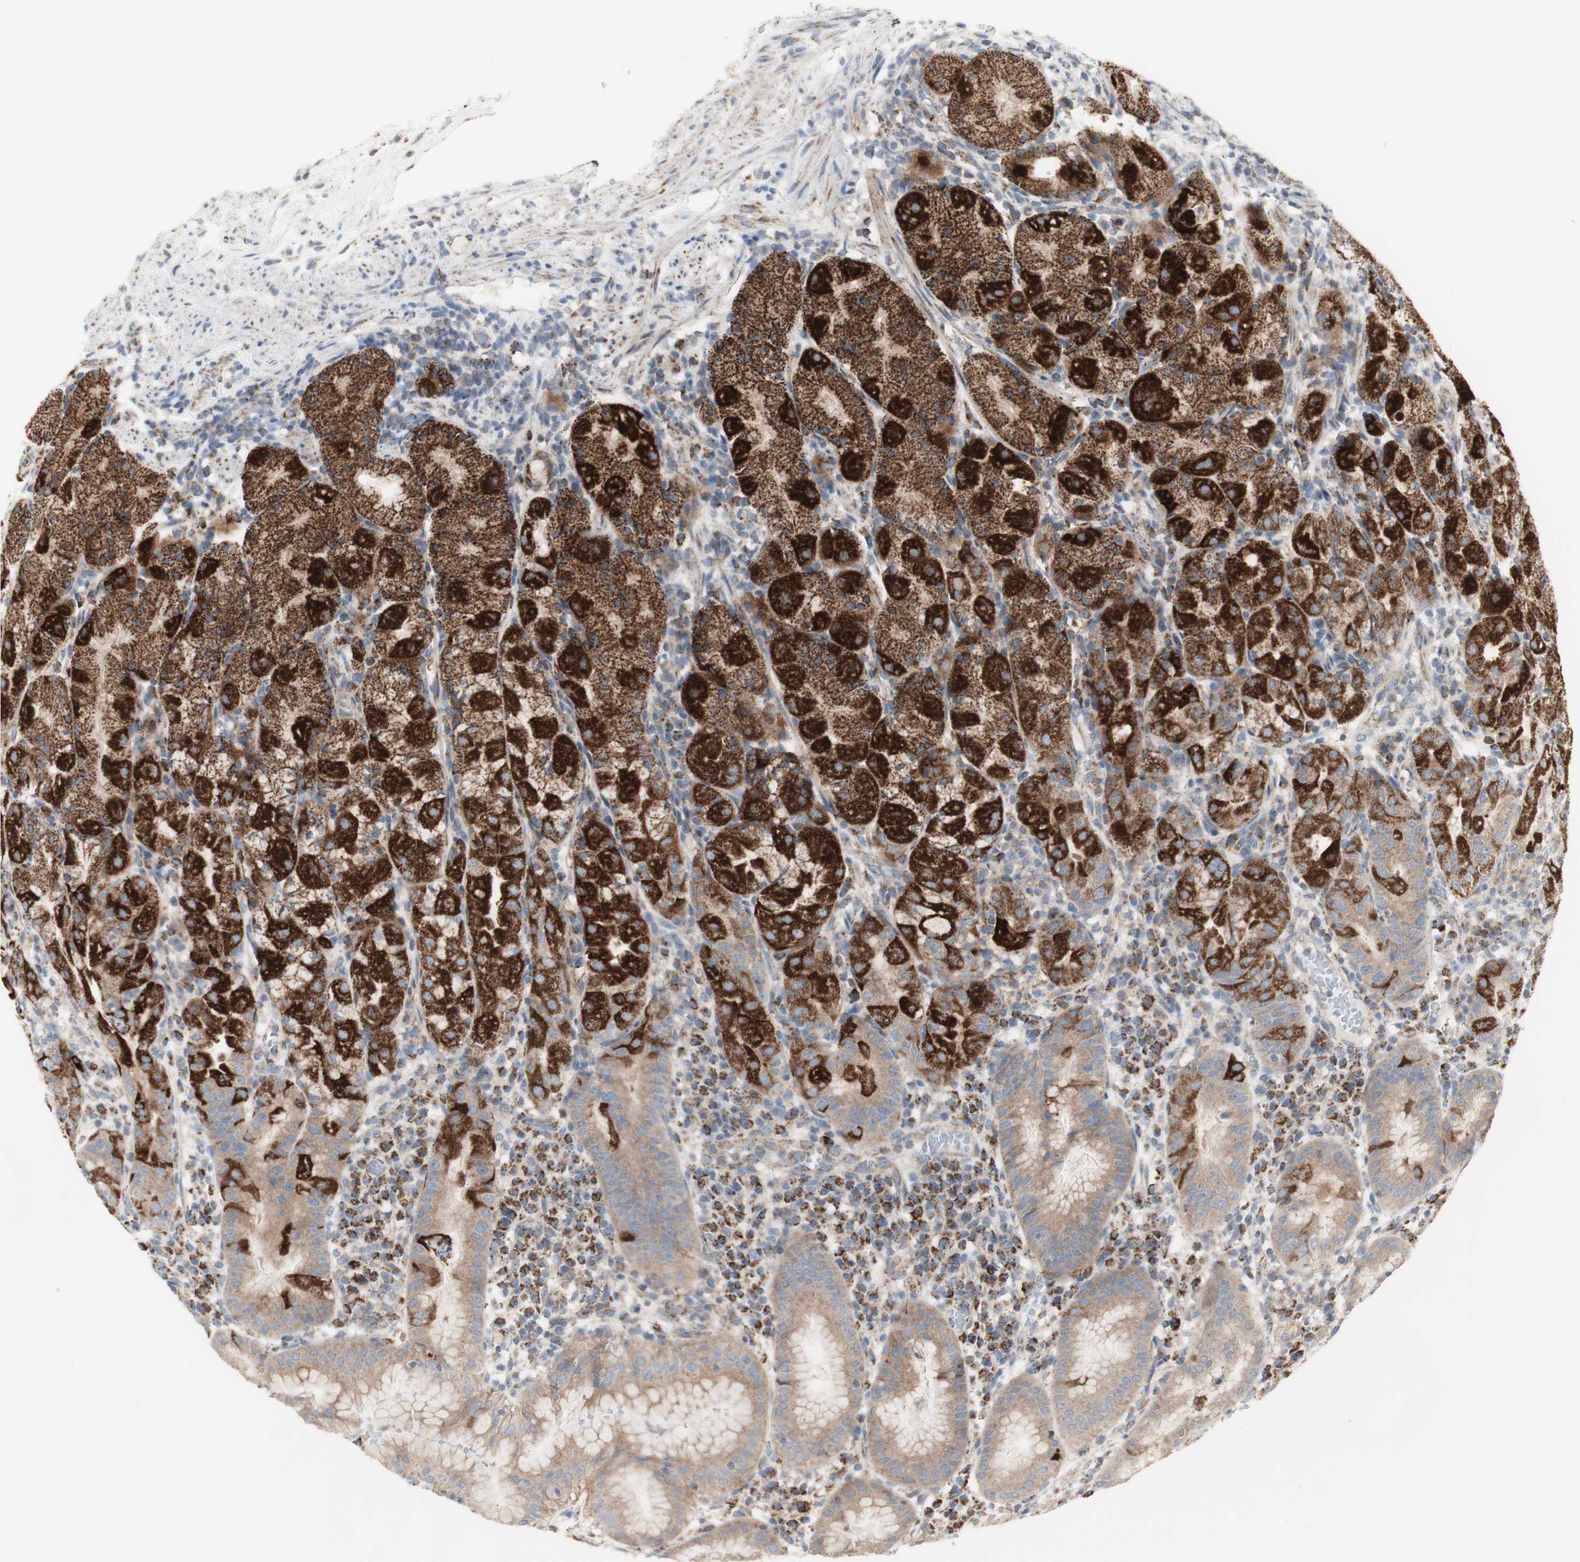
{"staining": {"intensity": "strong", "quantity": "25%-75%", "location": "cytoplasmic/membranous"}, "tissue": "stomach", "cell_type": "Glandular cells", "image_type": "normal", "snomed": [{"axis": "morphology", "description": "Normal tissue, NOS"}, {"axis": "topography", "description": "Stomach"}, {"axis": "topography", "description": "Stomach, lower"}], "caption": "Immunohistochemical staining of normal stomach demonstrates strong cytoplasmic/membranous protein positivity in approximately 25%-75% of glandular cells. (IHC, brightfield microscopy, high magnification).", "gene": "C3orf52", "patient": {"sex": "female", "age": 75}}